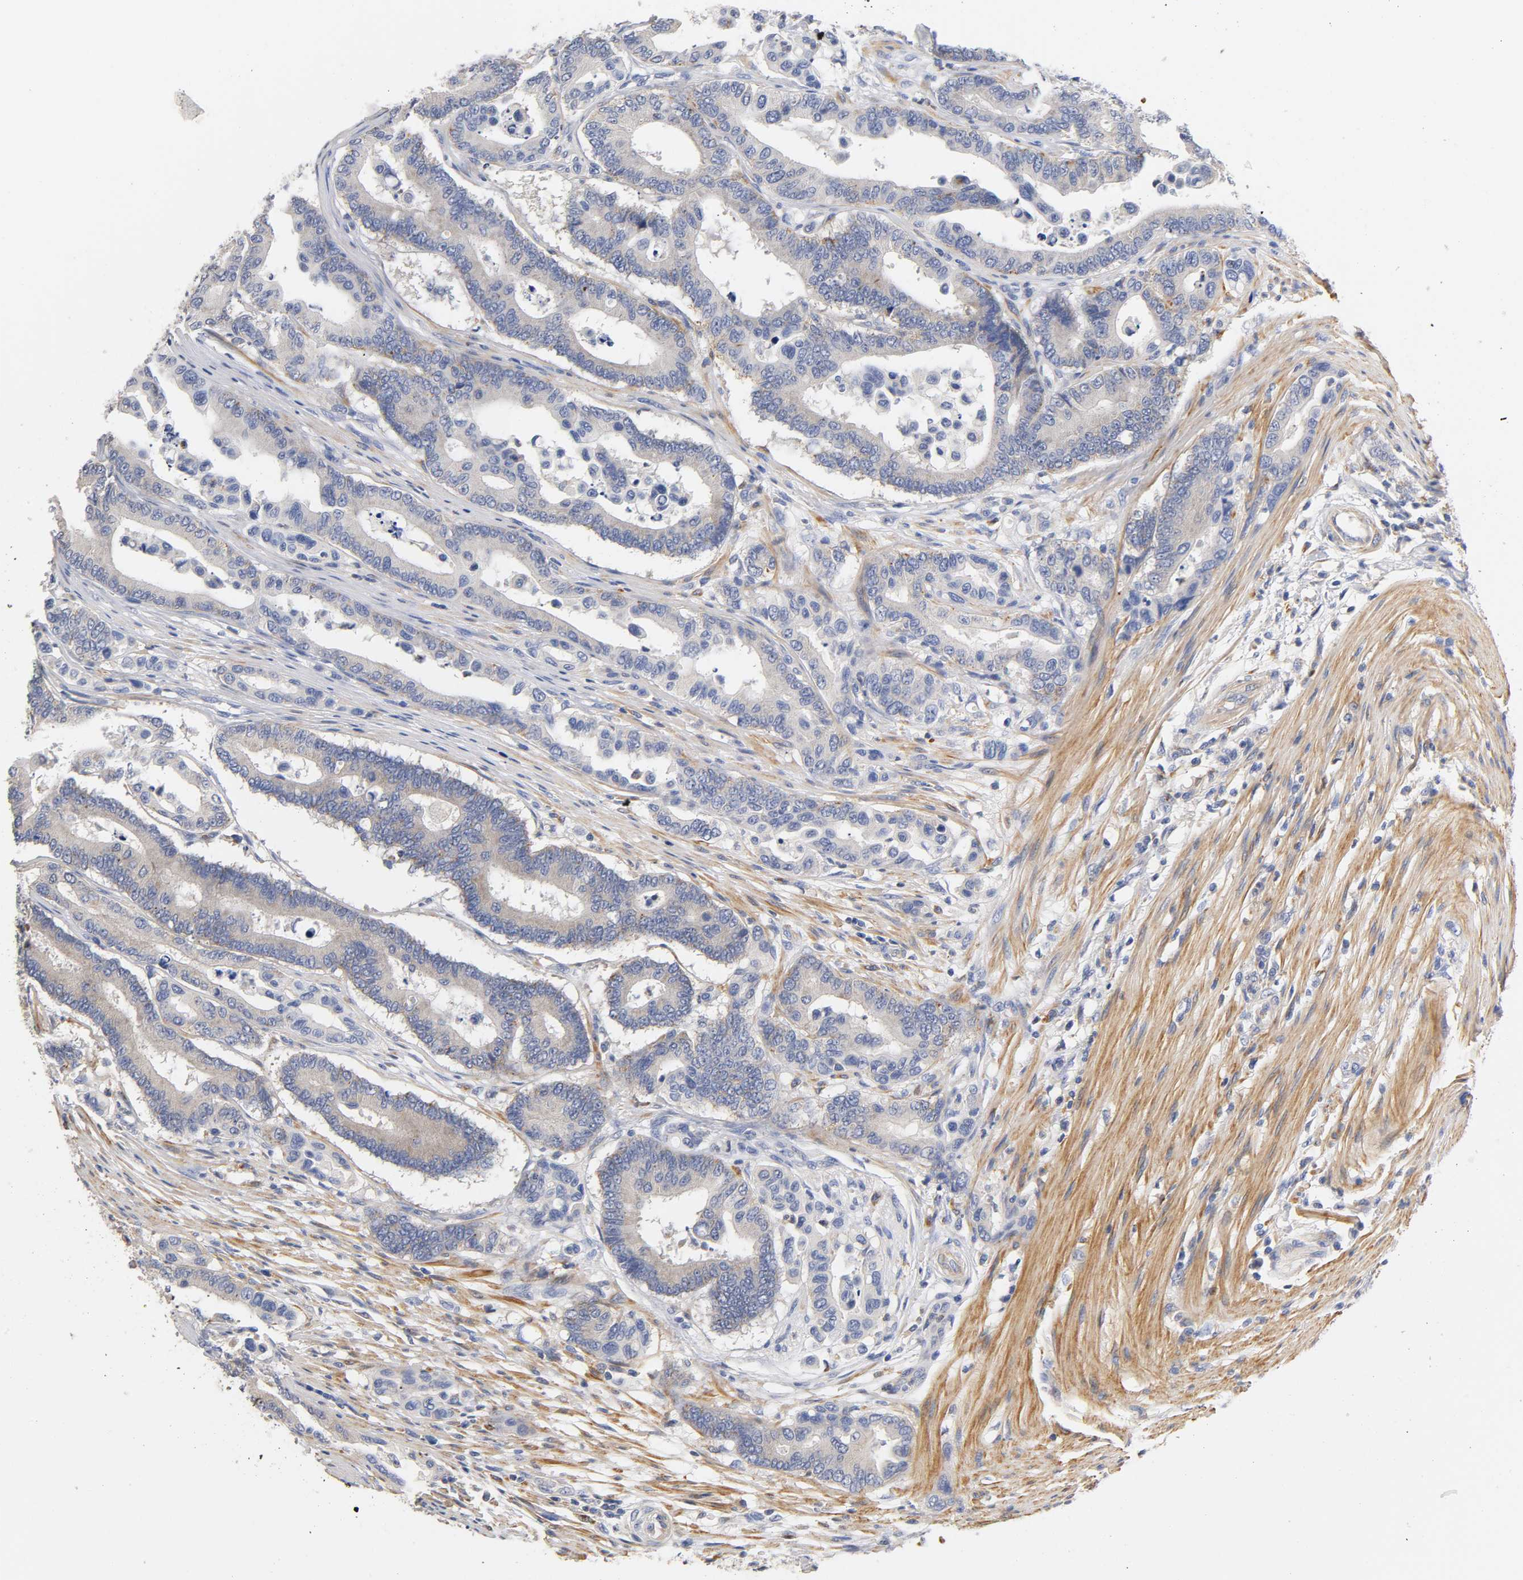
{"staining": {"intensity": "negative", "quantity": "none", "location": "none"}, "tissue": "colorectal cancer", "cell_type": "Tumor cells", "image_type": "cancer", "snomed": [{"axis": "morphology", "description": "Normal tissue, NOS"}, {"axis": "morphology", "description": "Adenocarcinoma, NOS"}, {"axis": "topography", "description": "Colon"}], "caption": "Tumor cells show no significant staining in adenocarcinoma (colorectal).", "gene": "SEMA5A", "patient": {"sex": "male", "age": 82}}